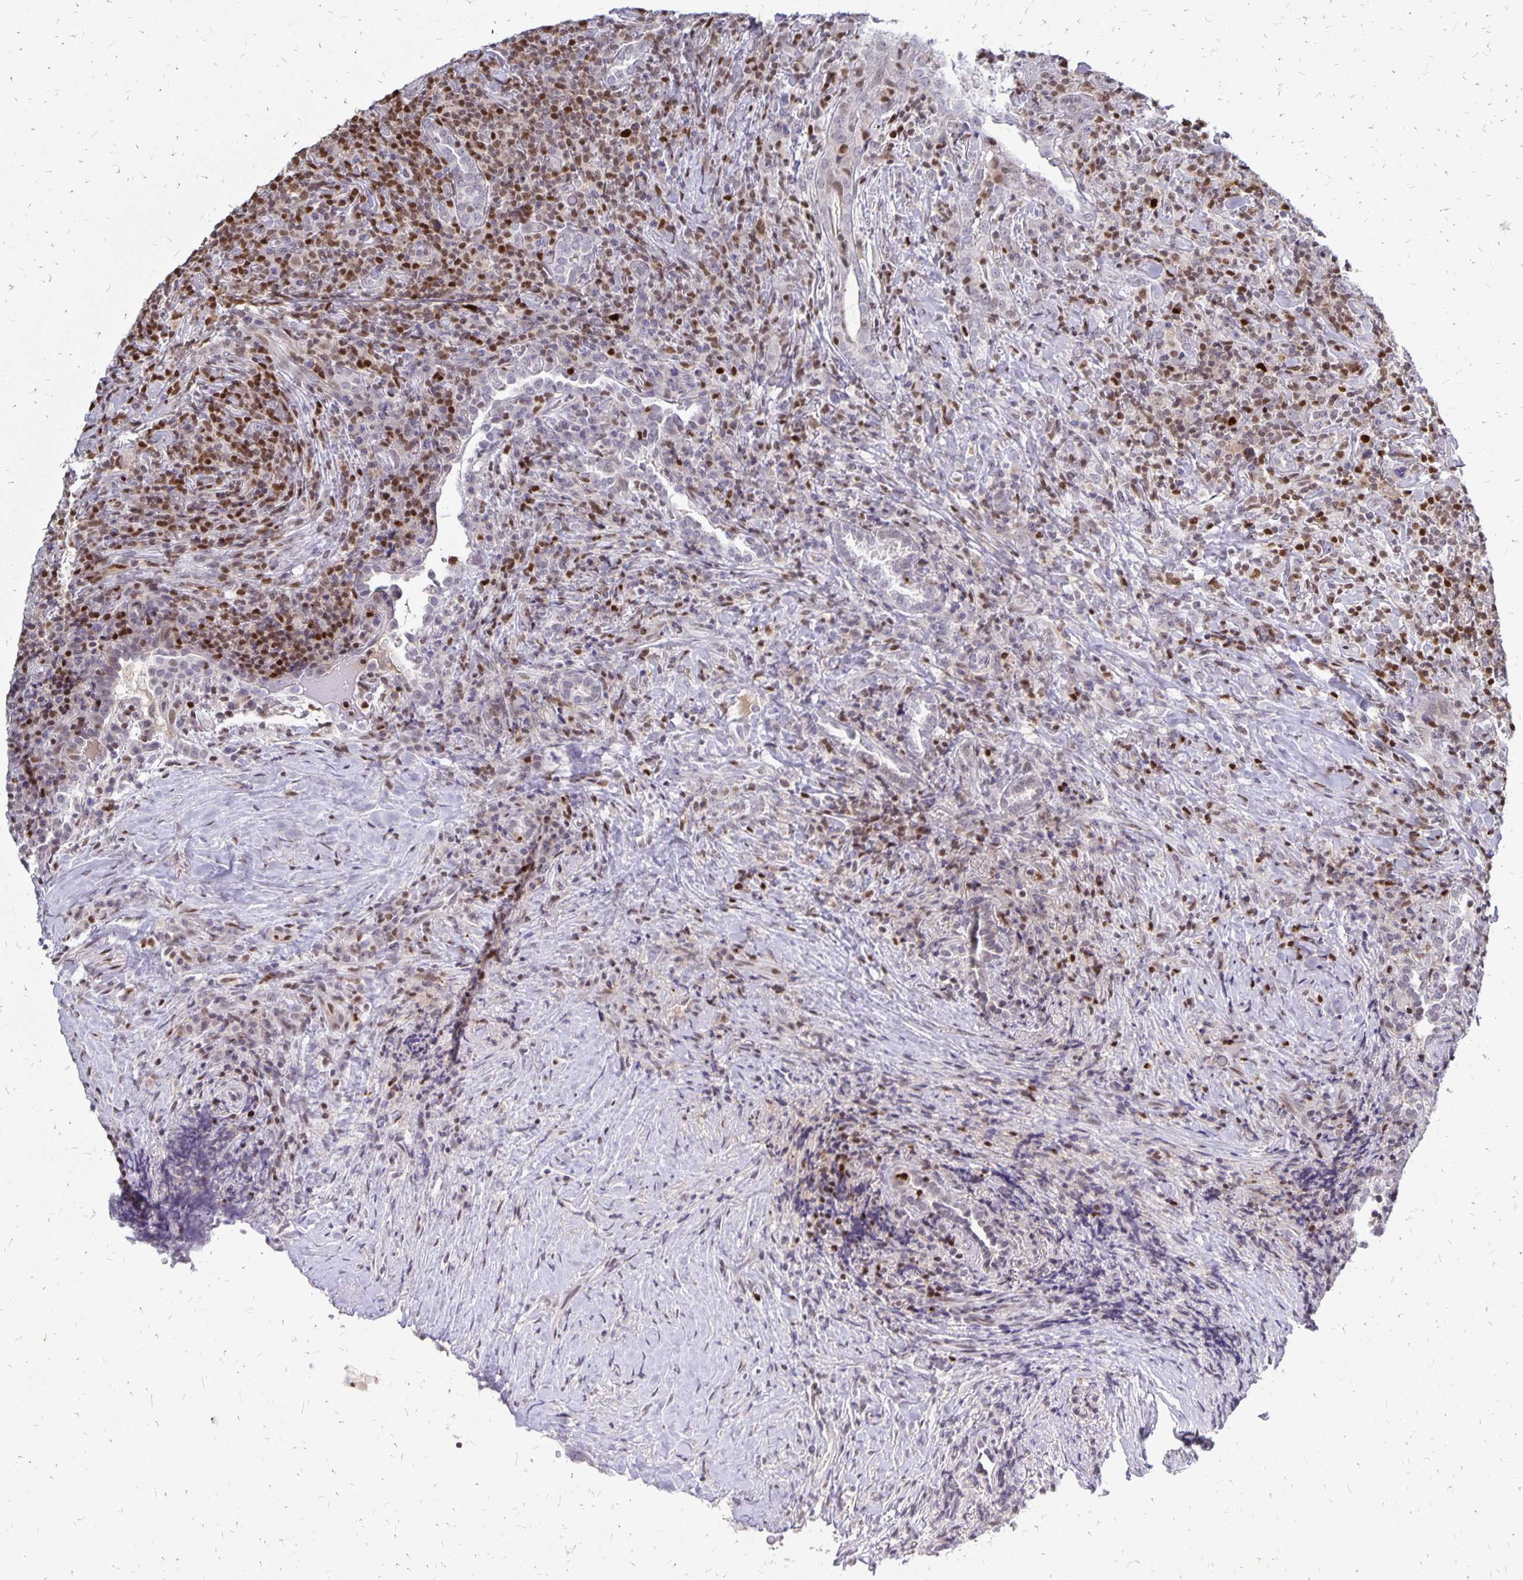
{"staining": {"intensity": "negative", "quantity": "none", "location": "none"}, "tissue": "lymphoma", "cell_type": "Tumor cells", "image_type": "cancer", "snomed": [{"axis": "morphology", "description": "Hodgkin's disease, NOS"}, {"axis": "topography", "description": "Lung"}], "caption": "Hodgkin's disease was stained to show a protein in brown. There is no significant staining in tumor cells.", "gene": "DCK", "patient": {"sex": "male", "age": 17}}